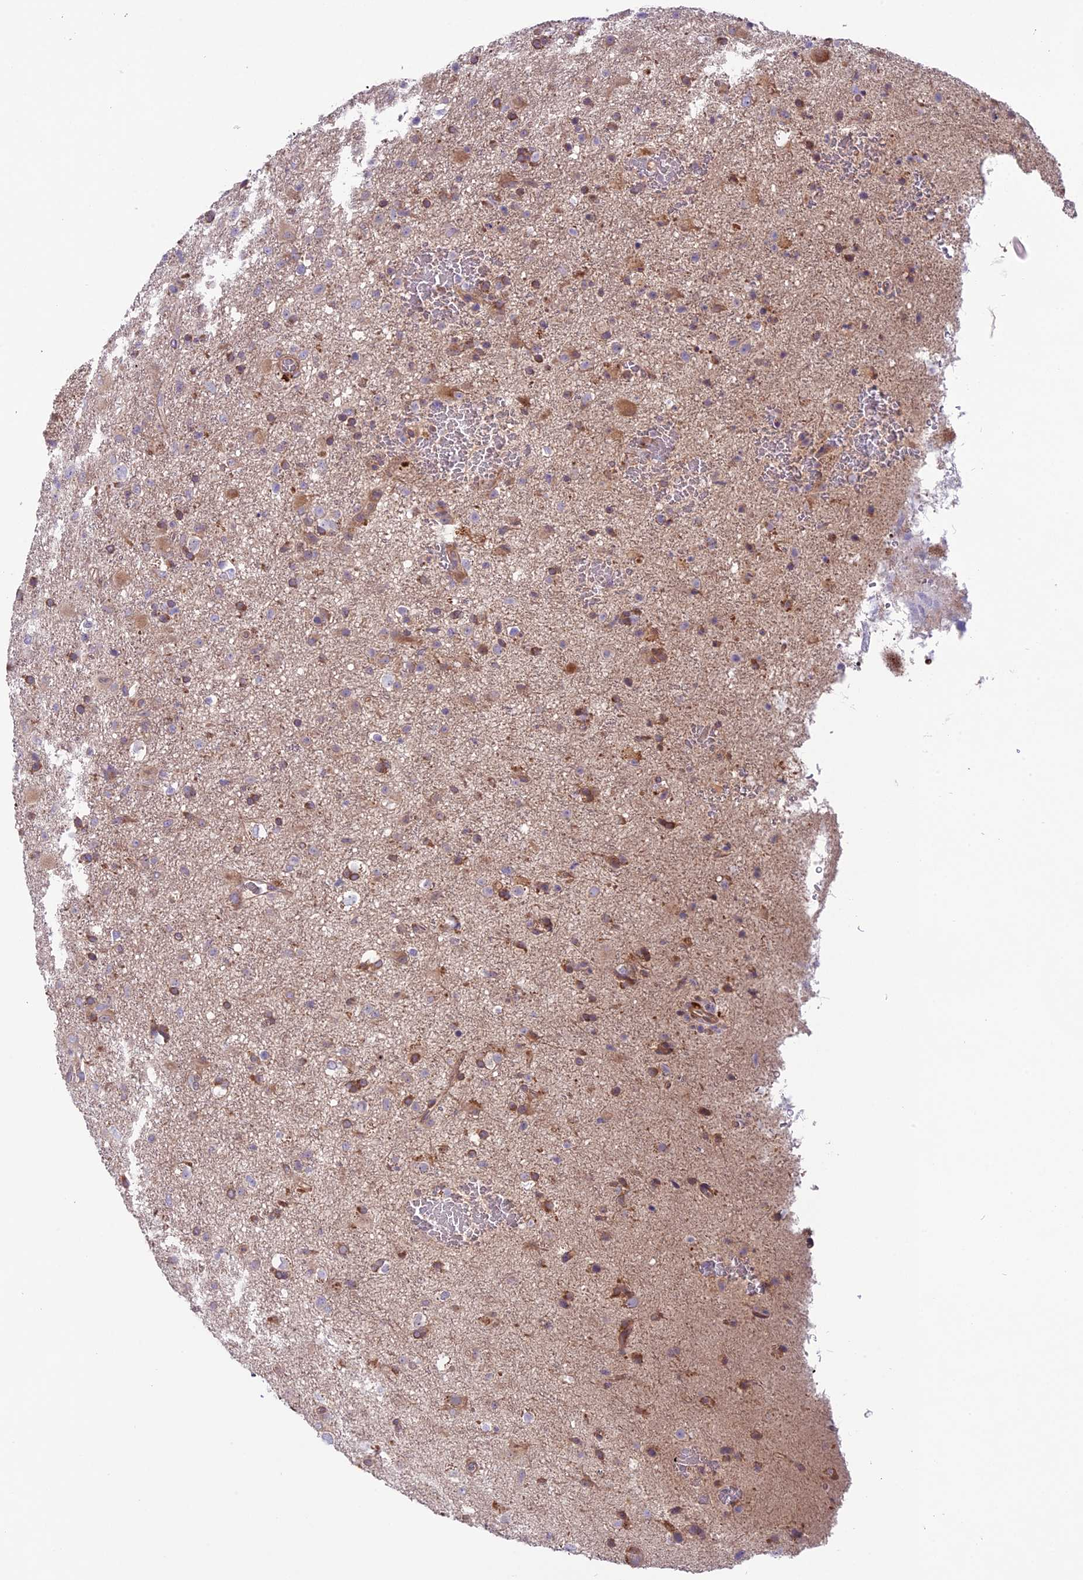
{"staining": {"intensity": "moderate", "quantity": "25%-75%", "location": "cytoplasmic/membranous"}, "tissue": "glioma", "cell_type": "Tumor cells", "image_type": "cancer", "snomed": [{"axis": "morphology", "description": "Glioma, malignant, Low grade"}, {"axis": "topography", "description": "Brain"}], "caption": "The photomicrograph reveals immunohistochemical staining of glioma. There is moderate cytoplasmic/membranous expression is identified in about 25%-75% of tumor cells.", "gene": "COG8", "patient": {"sex": "male", "age": 65}}